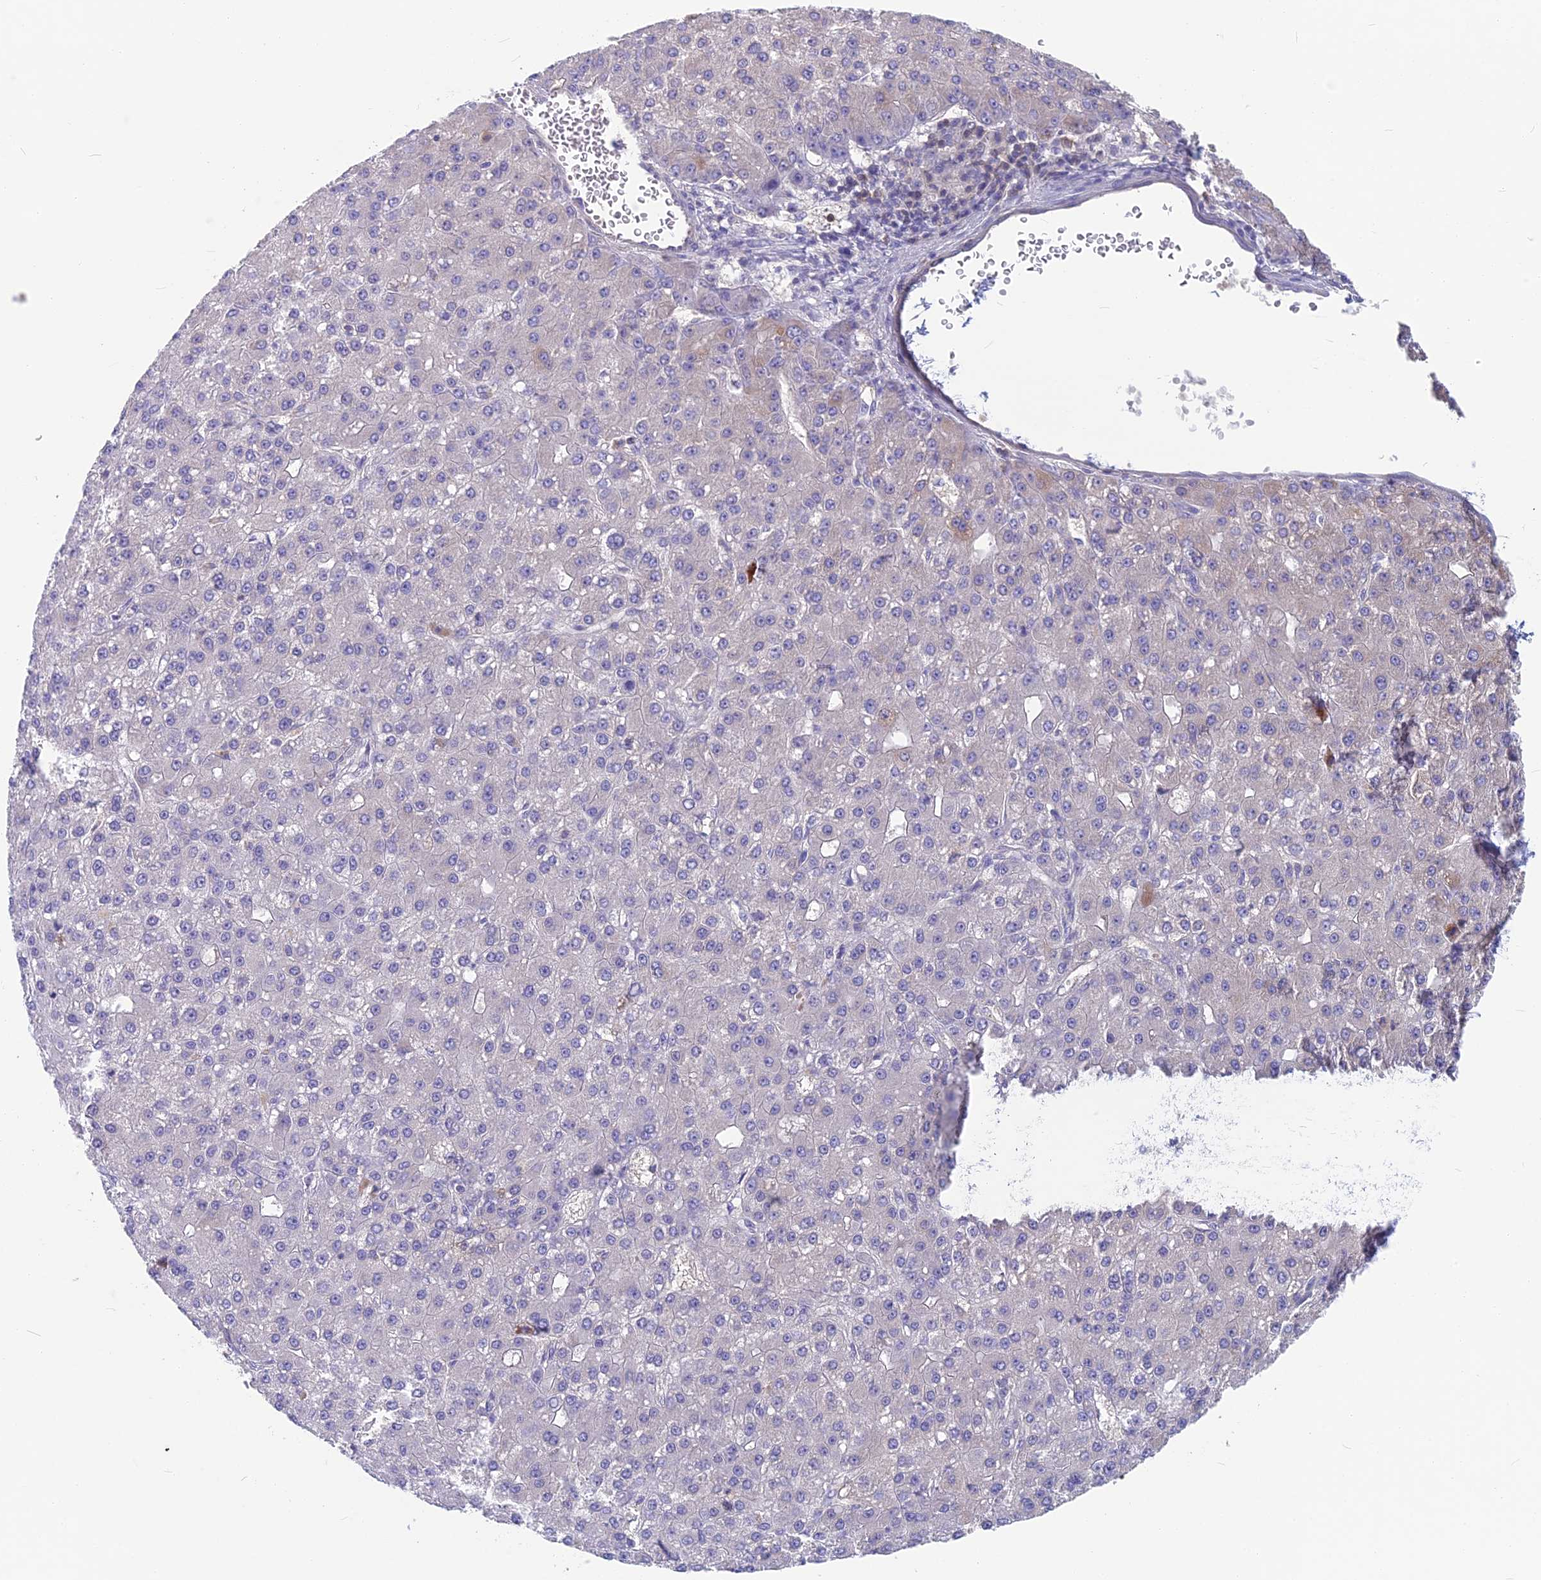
{"staining": {"intensity": "moderate", "quantity": "<25%", "location": "cytoplasmic/membranous"}, "tissue": "liver cancer", "cell_type": "Tumor cells", "image_type": "cancer", "snomed": [{"axis": "morphology", "description": "Carcinoma, Hepatocellular, NOS"}, {"axis": "topography", "description": "Liver"}], "caption": "Immunohistochemistry staining of hepatocellular carcinoma (liver), which exhibits low levels of moderate cytoplasmic/membranous staining in about <25% of tumor cells indicating moderate cytoplasmic/membranous protein expression. The staining was performed using DAB (3,3'-diaminobenzidine) (brown) for protein detection and nuclei were counterstained in hematoxylin (blue).", "gene": "SNAP91", "patient": {"sex": "male", "age": 67}}